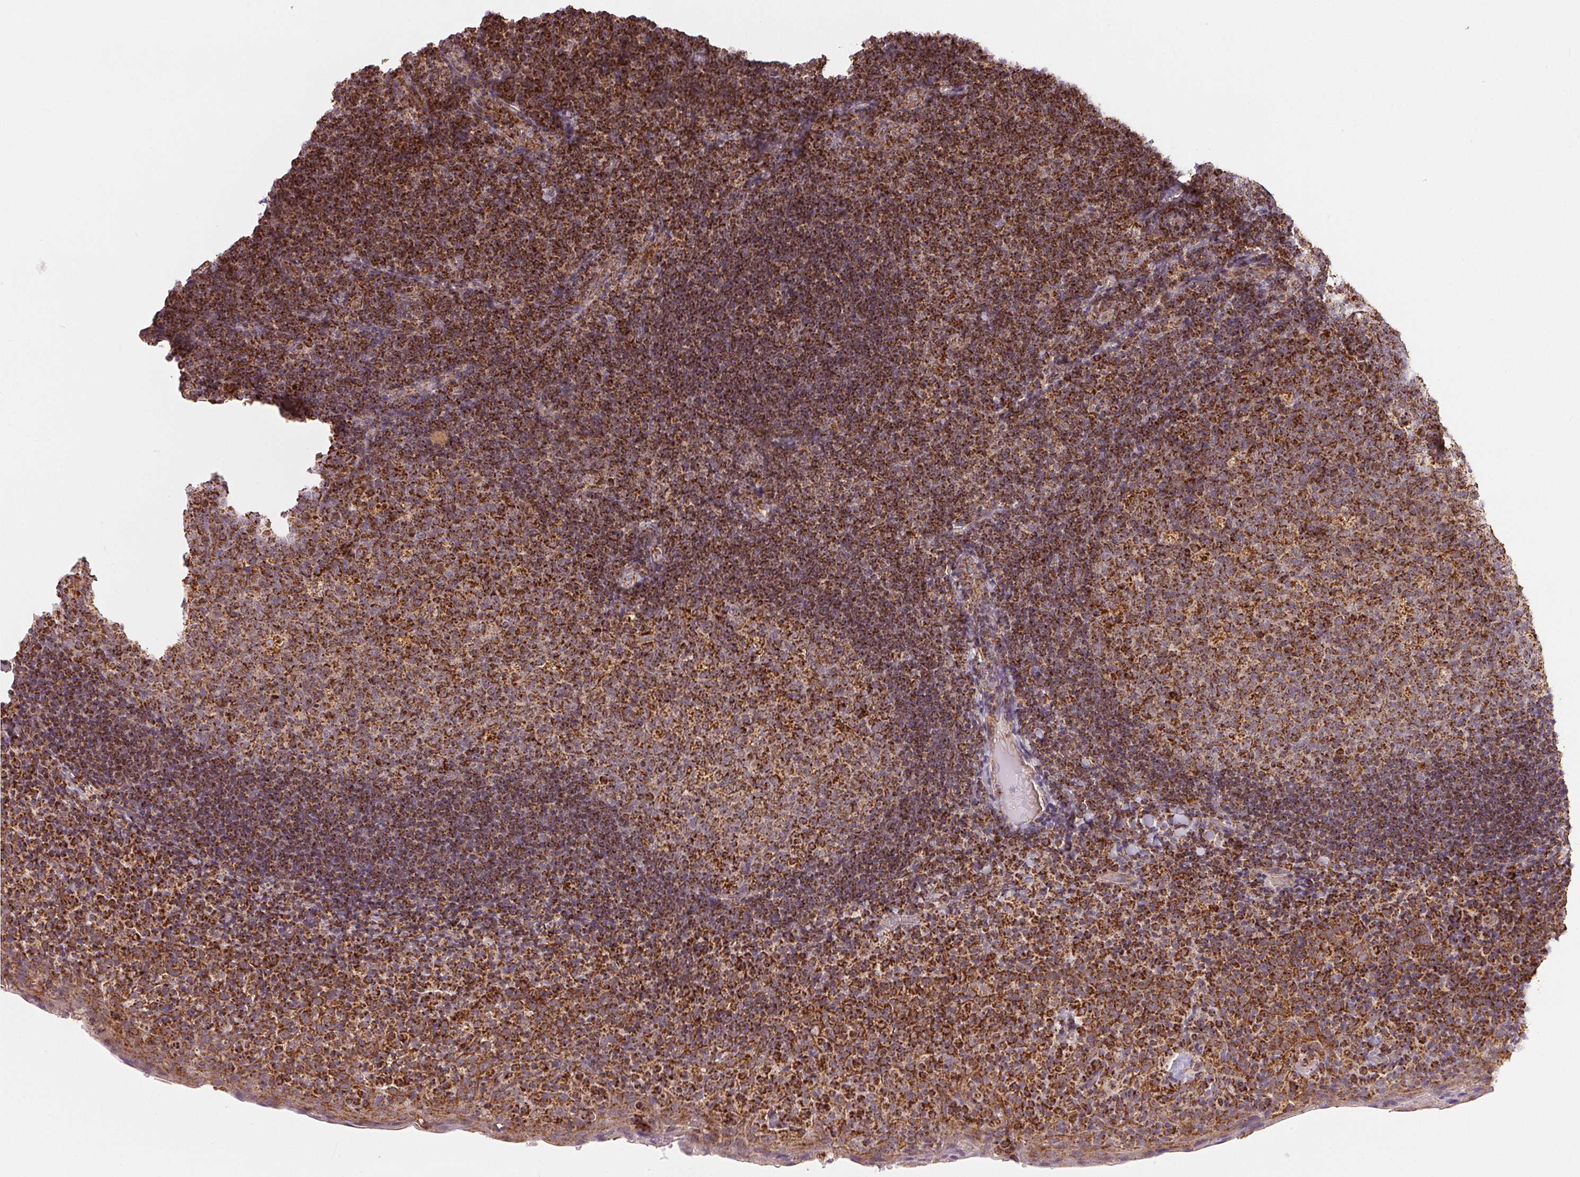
{"staining": {"intensity": "strong", "quantity": ">75%", "location": "cytoplasmic/membranous"}, "tissue": "tonsil", "cell_type": "Germinal center cells", "image_type": "normal", "snomed": [{"axis": "morphology", "description": "Normal tissue, NOS"}, {"axis": "topography", "description": "Tonsil"}], "caption": "This image shows immunohistochemistry (IHC) staining of unremarkable human tonsil, with high strong cytoplasmic/membranous positivity in about >75% of germinal center cells.", "gene": "SDHB", "patient": {"sex": "male", "age": 17}}